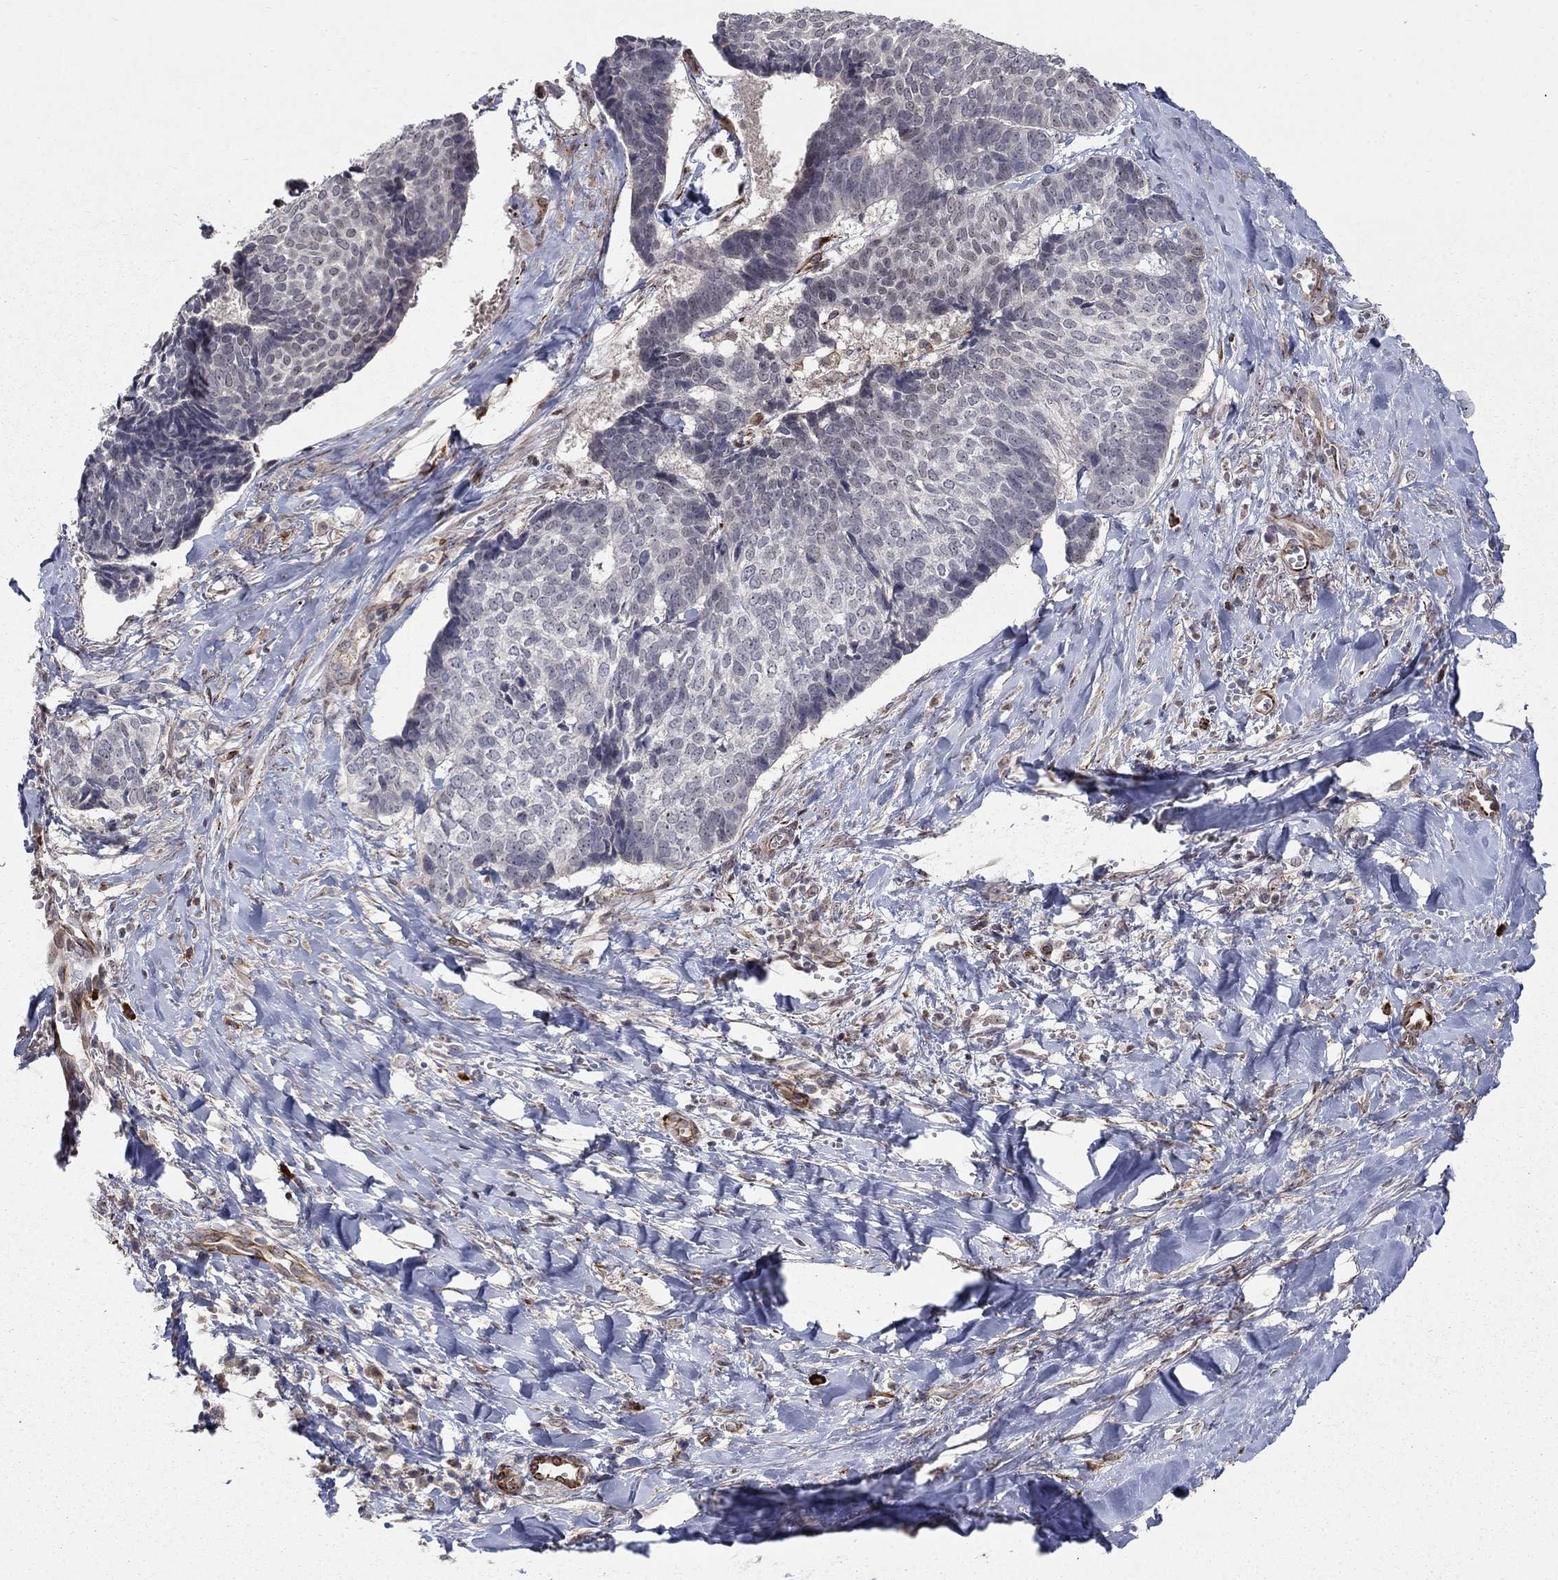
{"staining": {"intensity": "negative", "quantity": "none", "location": "none"}, "tissue": "skin cancer", "cell_type": "Tumor cells", "image_type": "cancer", "snomed": [{"axis": "morphology", "description": "Basal cell carcinoma"}, {"axis": "topography", "description": "Skin"}], "caption": "Immunohistochemical staining of human basal cell carcinoma (skin) exhibits no significant staining in tumor cells.", "gene": "MSRA", "patient": {"sex": "male", "age": 86}}